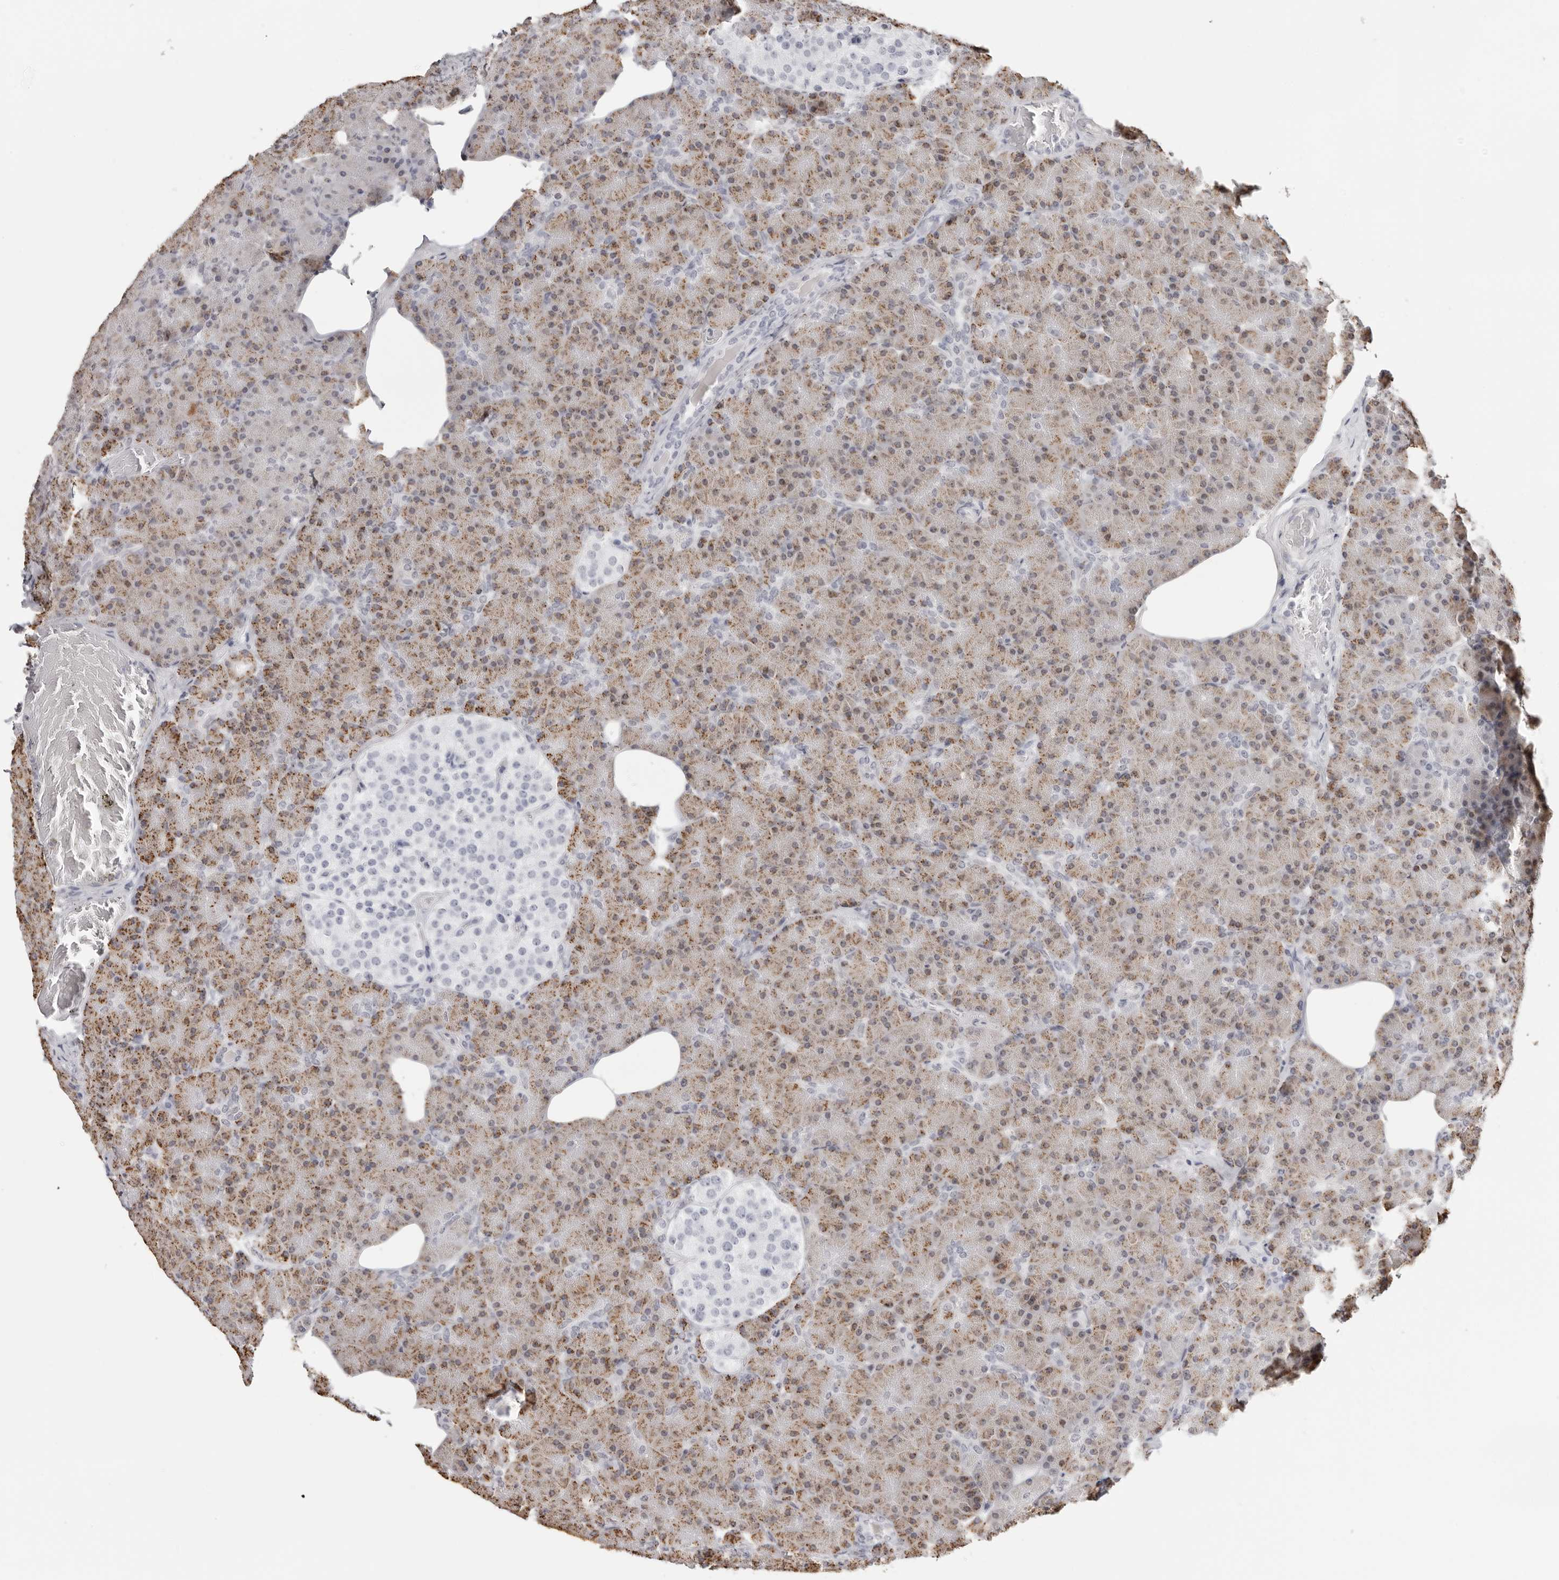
{"staining": {"intensity": "moderate", "quantity": ">75%", "location": "cytoplasmic/membranous"}, "tissue": "pancreas", "cell_type": "Exocrine glandular cells", "image_type": "normal", "snomed": [{"axis": "morphology", "description": "Normal tissue, NOS"}, {"axis": "topography", "description": "Pancreas"}], "caption": "Immunohistochemical staining of benign human pancreas demonstrates moderate cytoplasmic/membranous protein positivity in about >75% of exocrine glandular cells. The staining is performed using DAB (3,3'-diaminobenzidine) brown chromogen to label protein expression. The nuclei are counter-stained blue using hematoxylin.", "gene": "INSL3", "patient": {"sex": "female", "age": 43}}